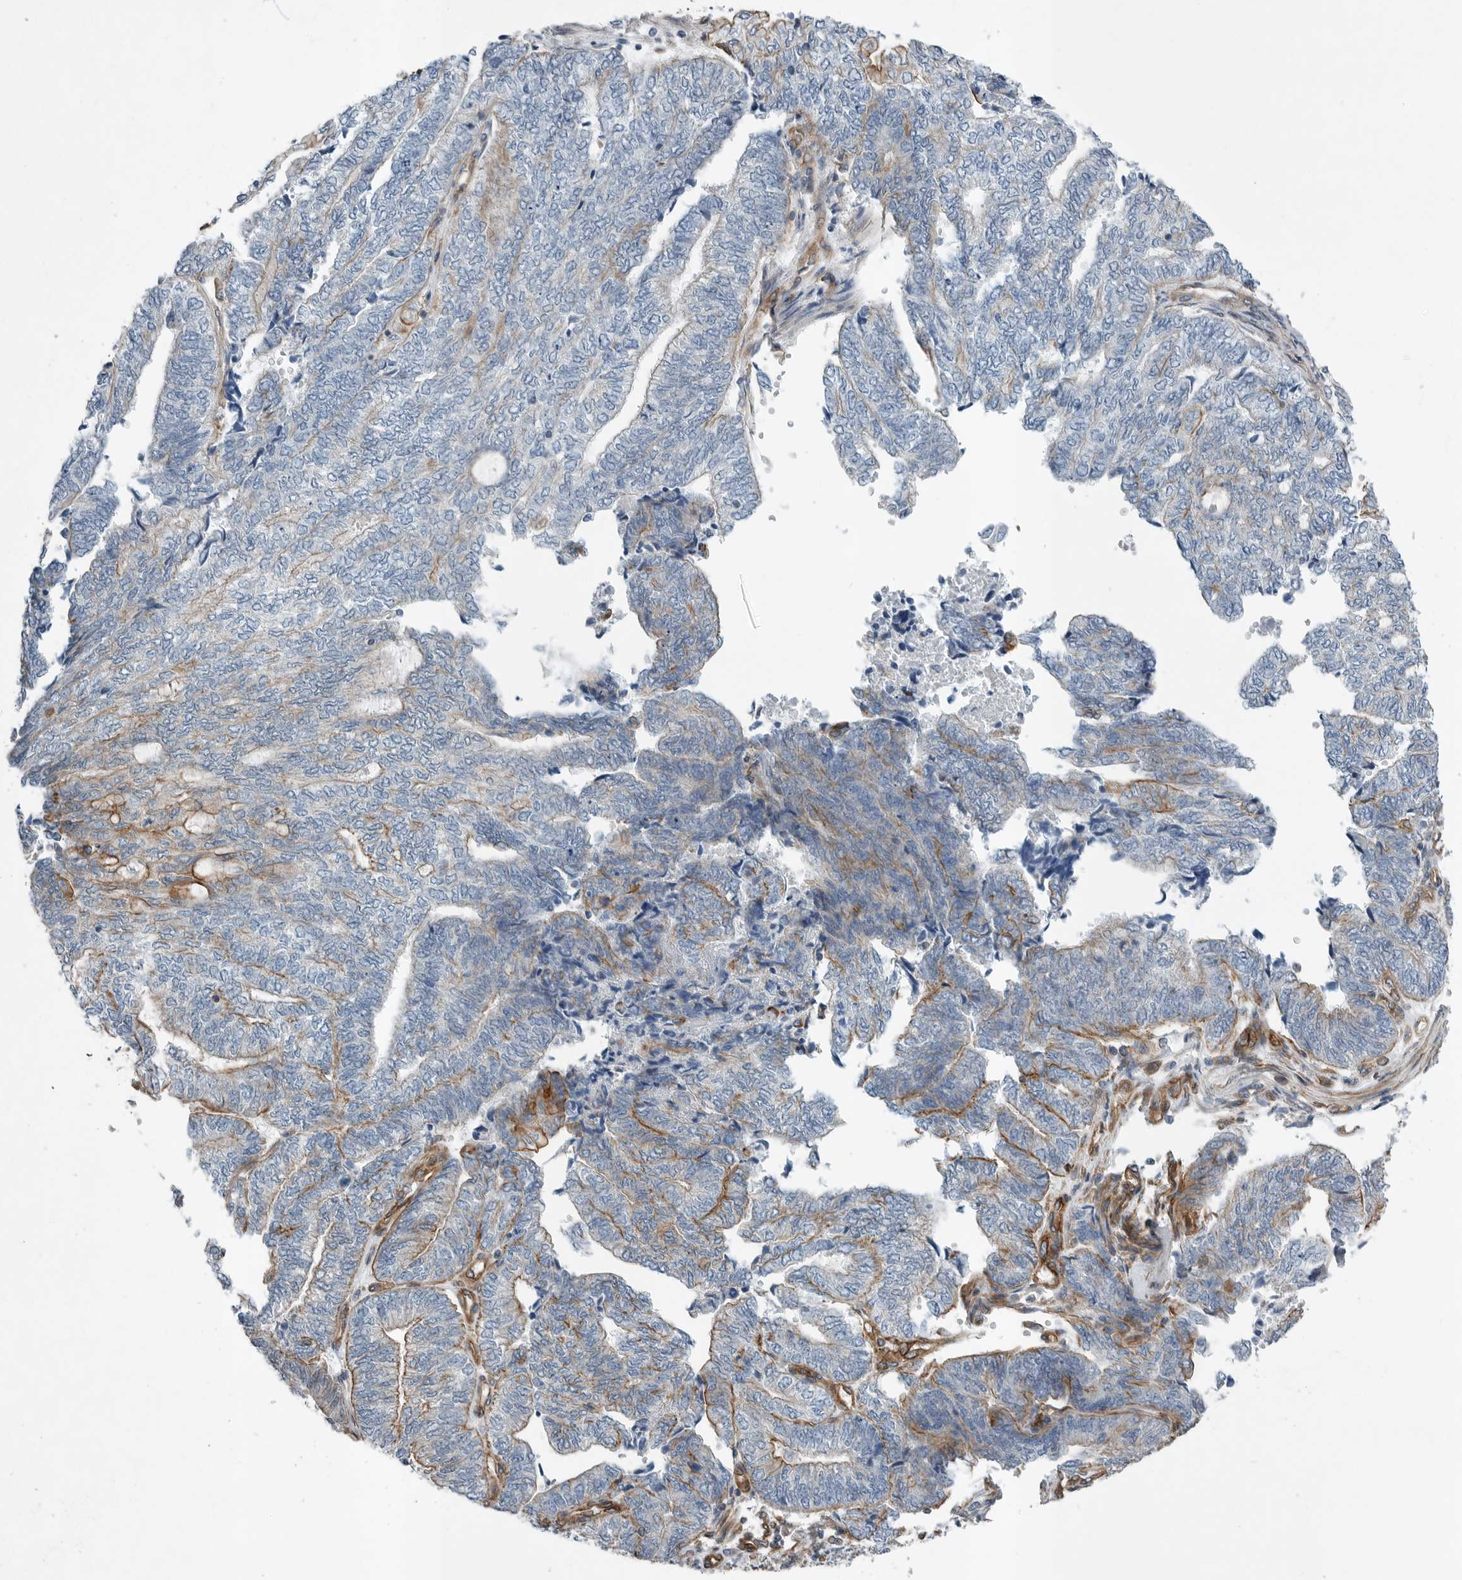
{"staining": {"intensity": "strong", "quantity": "<25%", "location": "cytoplasmic/membranous"}, "tissue": "endometrial cancer", "cell_type": "Tumor cells", "image_type": "cancer", "snomed": [{"axis": "morphology", "description": "Adenocarcinoma, NOS"}, {"axis": "topography", "description": "Uterus"}, {"axis": "topography", "description": "Endometrium"}], "caption": "There is medium levels of strong cytoplasmic/membranous expression in tumor cells of adenocarcinoma (endometrial), as demonstrated by immunohistochemical staining (brown color).", "gene": "PLEC", "patient": {"sex": "female", "age": 70}}